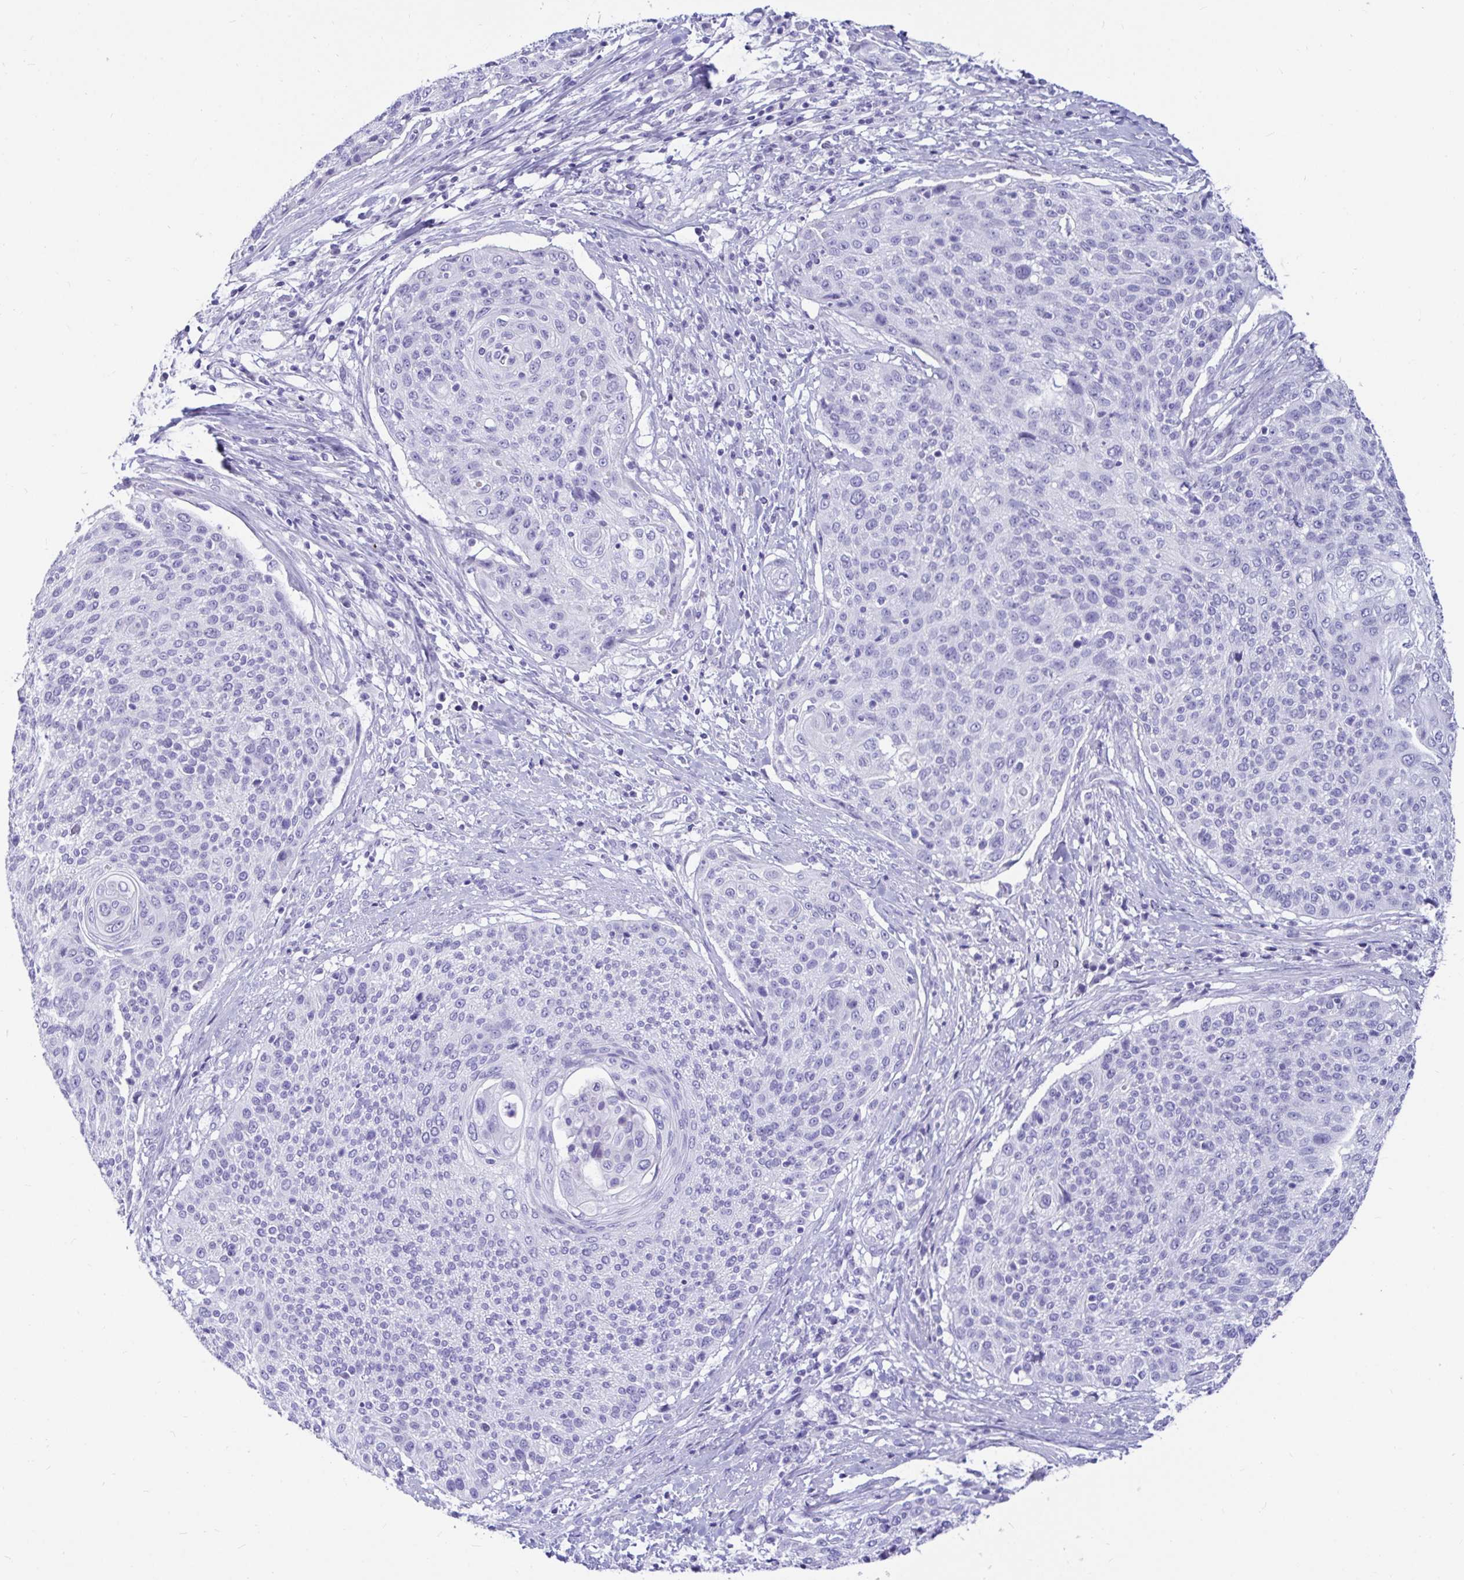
{"staining": {"intensity": "negative", "quantity": "none", "location": "none"}, "tissue": "cervical cancer", "cell_type": "Tumor cells", "image_type": "cancer", "snomed": [{"axis": "morphology", "description": "Squamous cell carcinoma, NOS"}, {"axis": "topography", "description": "Cervix"}], "caption": "Cervical cancer (squamous cell carcinoma) stained for a protein using IHC shows no positivity tumor cells.", "gene": "ZPBP2", "patient": {"sex": "female", "age": 31}}